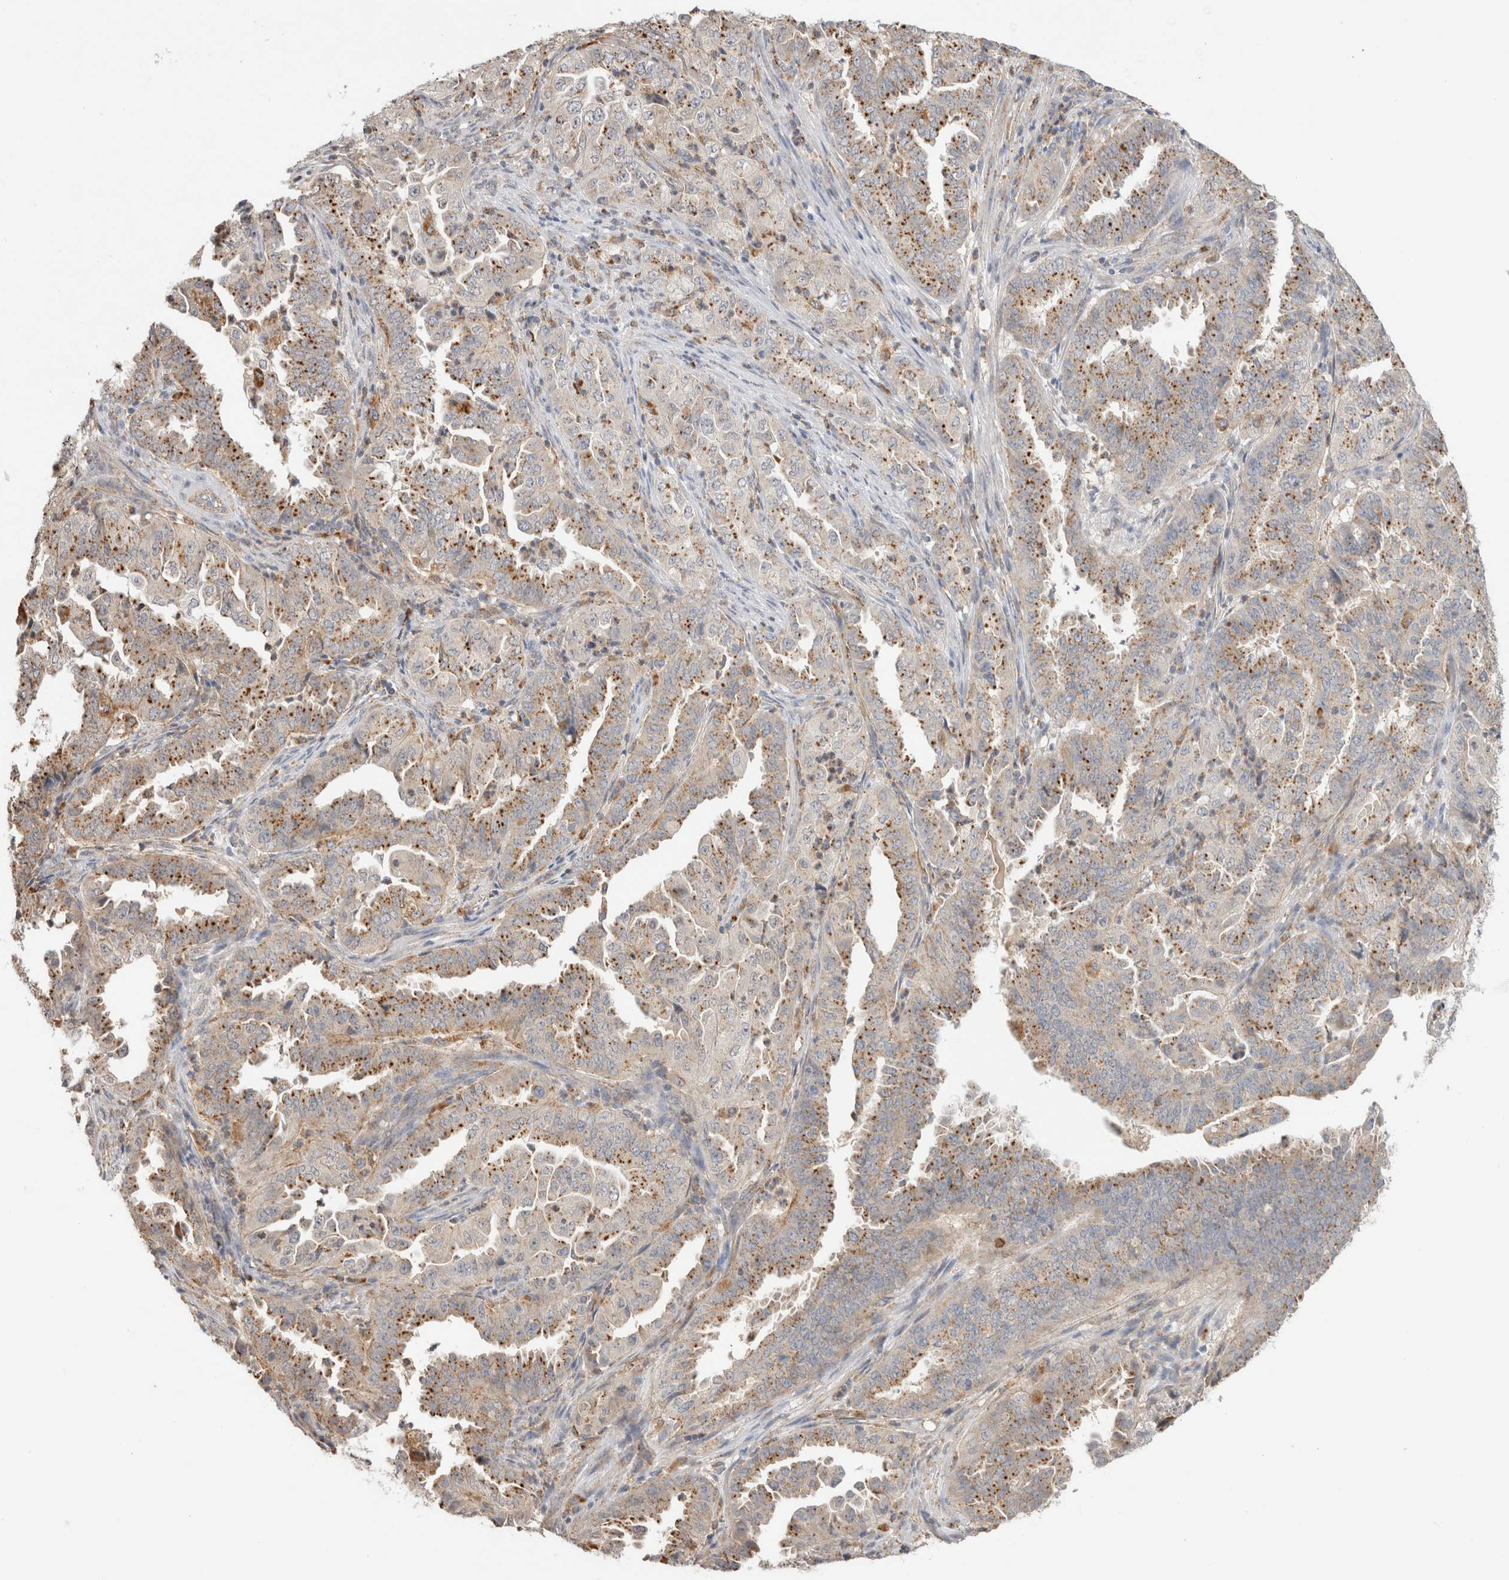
{"staining": {"intensity": "moderate", "quantity": "25%-75%", "location": "cytoplasmic/membranous"}, "tissue": "endometrial cancer", "cell_type": "Tumor cells", "image_type": "cancer", "snomed": [{"axis": "morphology", "description": "Adenocarcinoma, NOS"}, {"axis": "topography", "description": "Endometrium"}], "caption": "Immunohistochemical staining of endometrial adenocarcinoma demonstrates medium levels of moderate cytoplasmic/membranous protein expression in approximately 25%-75% of tumor cells.", "gene": "GNS", "patient": {"sex": "female", "age": 51}}